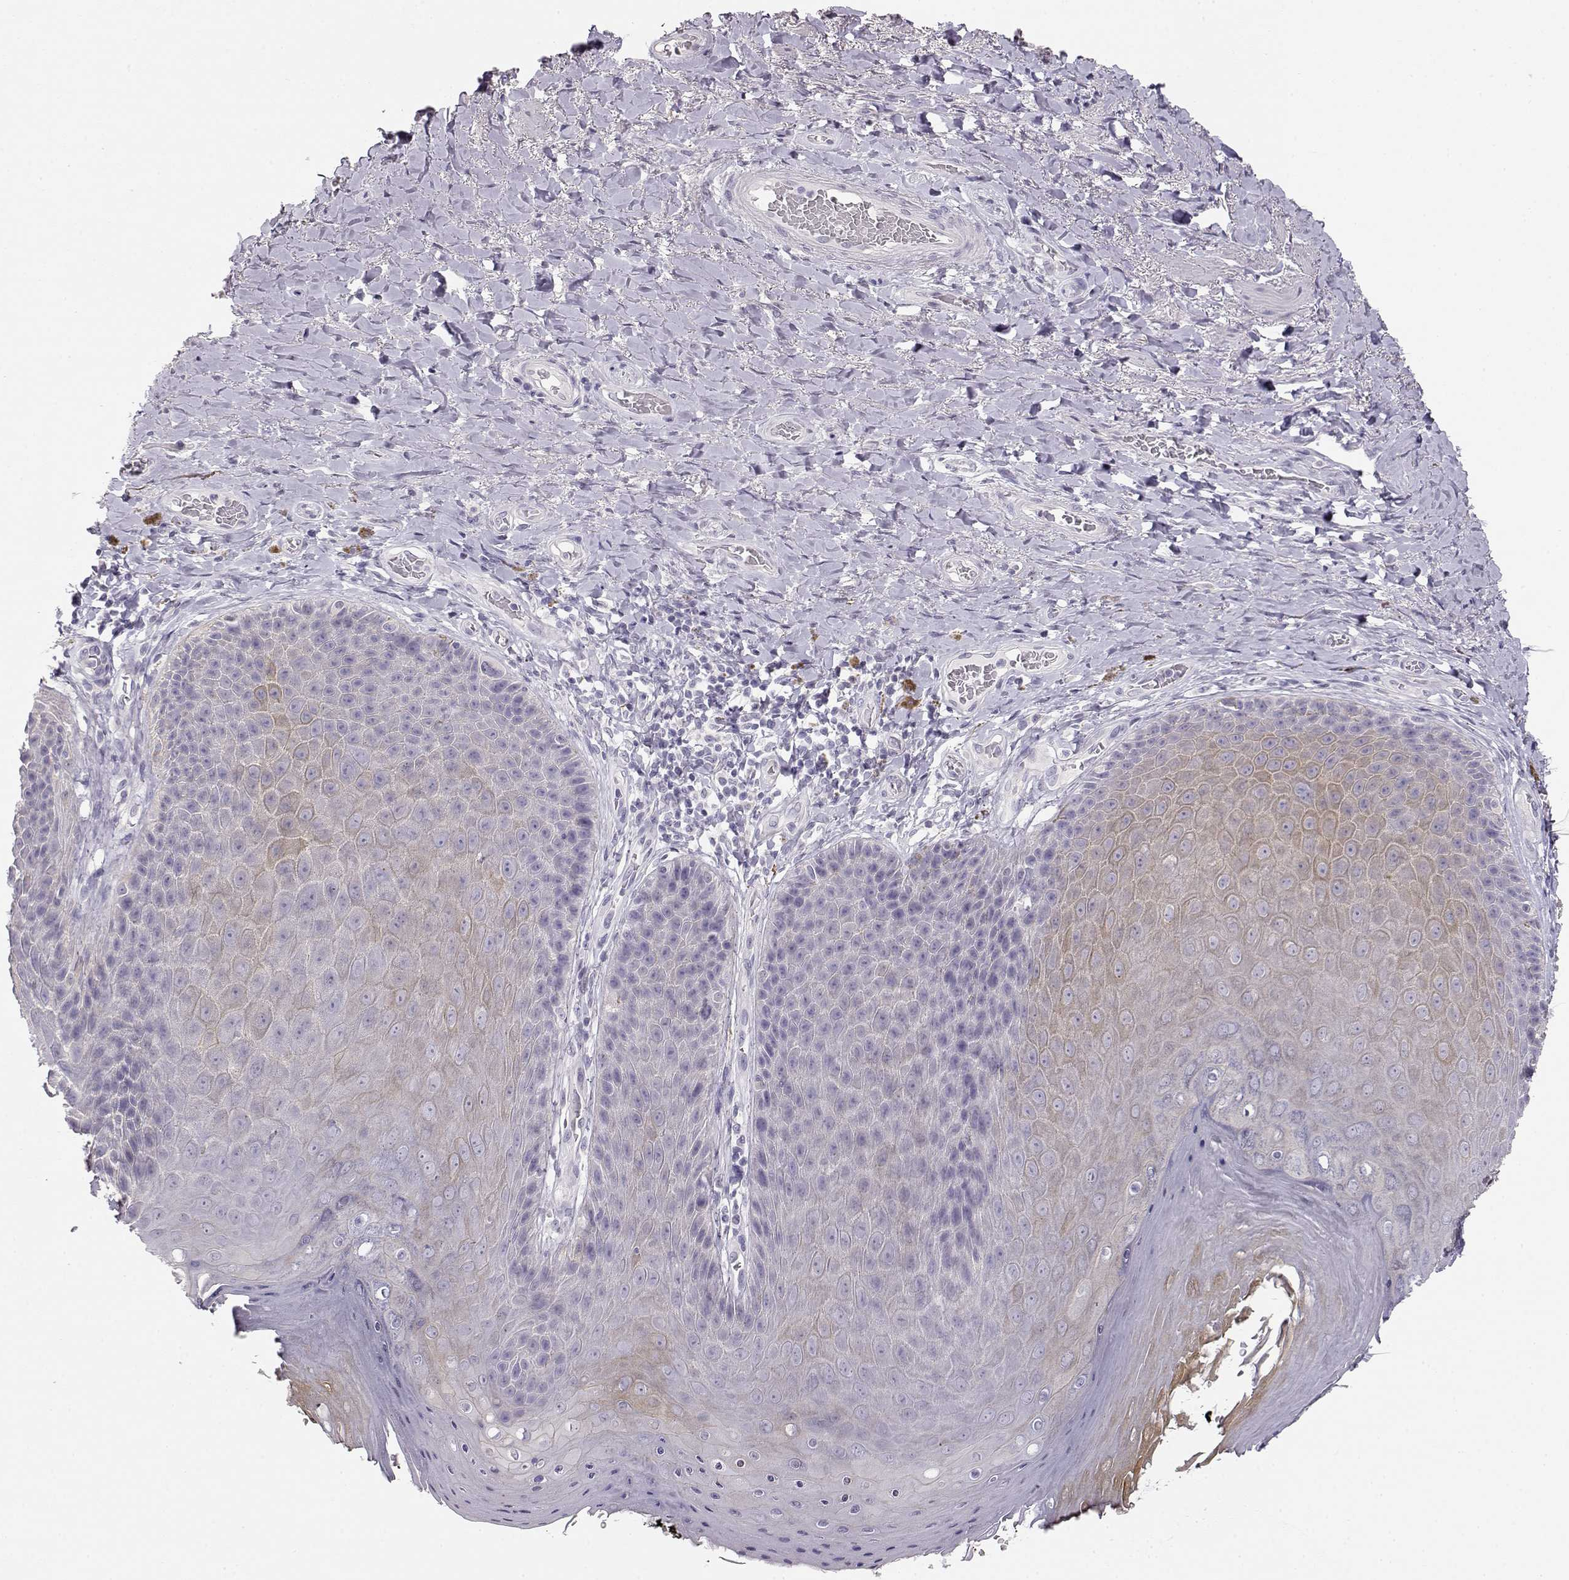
{"staining": {"intensity": "weak", "quantity": "<25%", "location": "cytoplasmic/membranous"}, "tissue": "skin", "cell_type": "Epidermal cells", "image_type": "normal", "snomed": [{"axis": "morphology", "description": "Normal tissue, NOS"}, {"axis": "topography", "description": "Skeletal muscle"}, {"axis": "topography", "description": "Anal"}, {"axis": "topography", "description": "Peripheral nerve tissue"}], "caption": "IHC image of unremarkable skin: human skin stained with DAB displays no significant protein staining in epidermal cells. (Brightfield microscopy of DAB immunohistochemistry (IHC) at high magnification).", "gene": "NUTM1", "patient": {"sex": "male", "age": 53}}